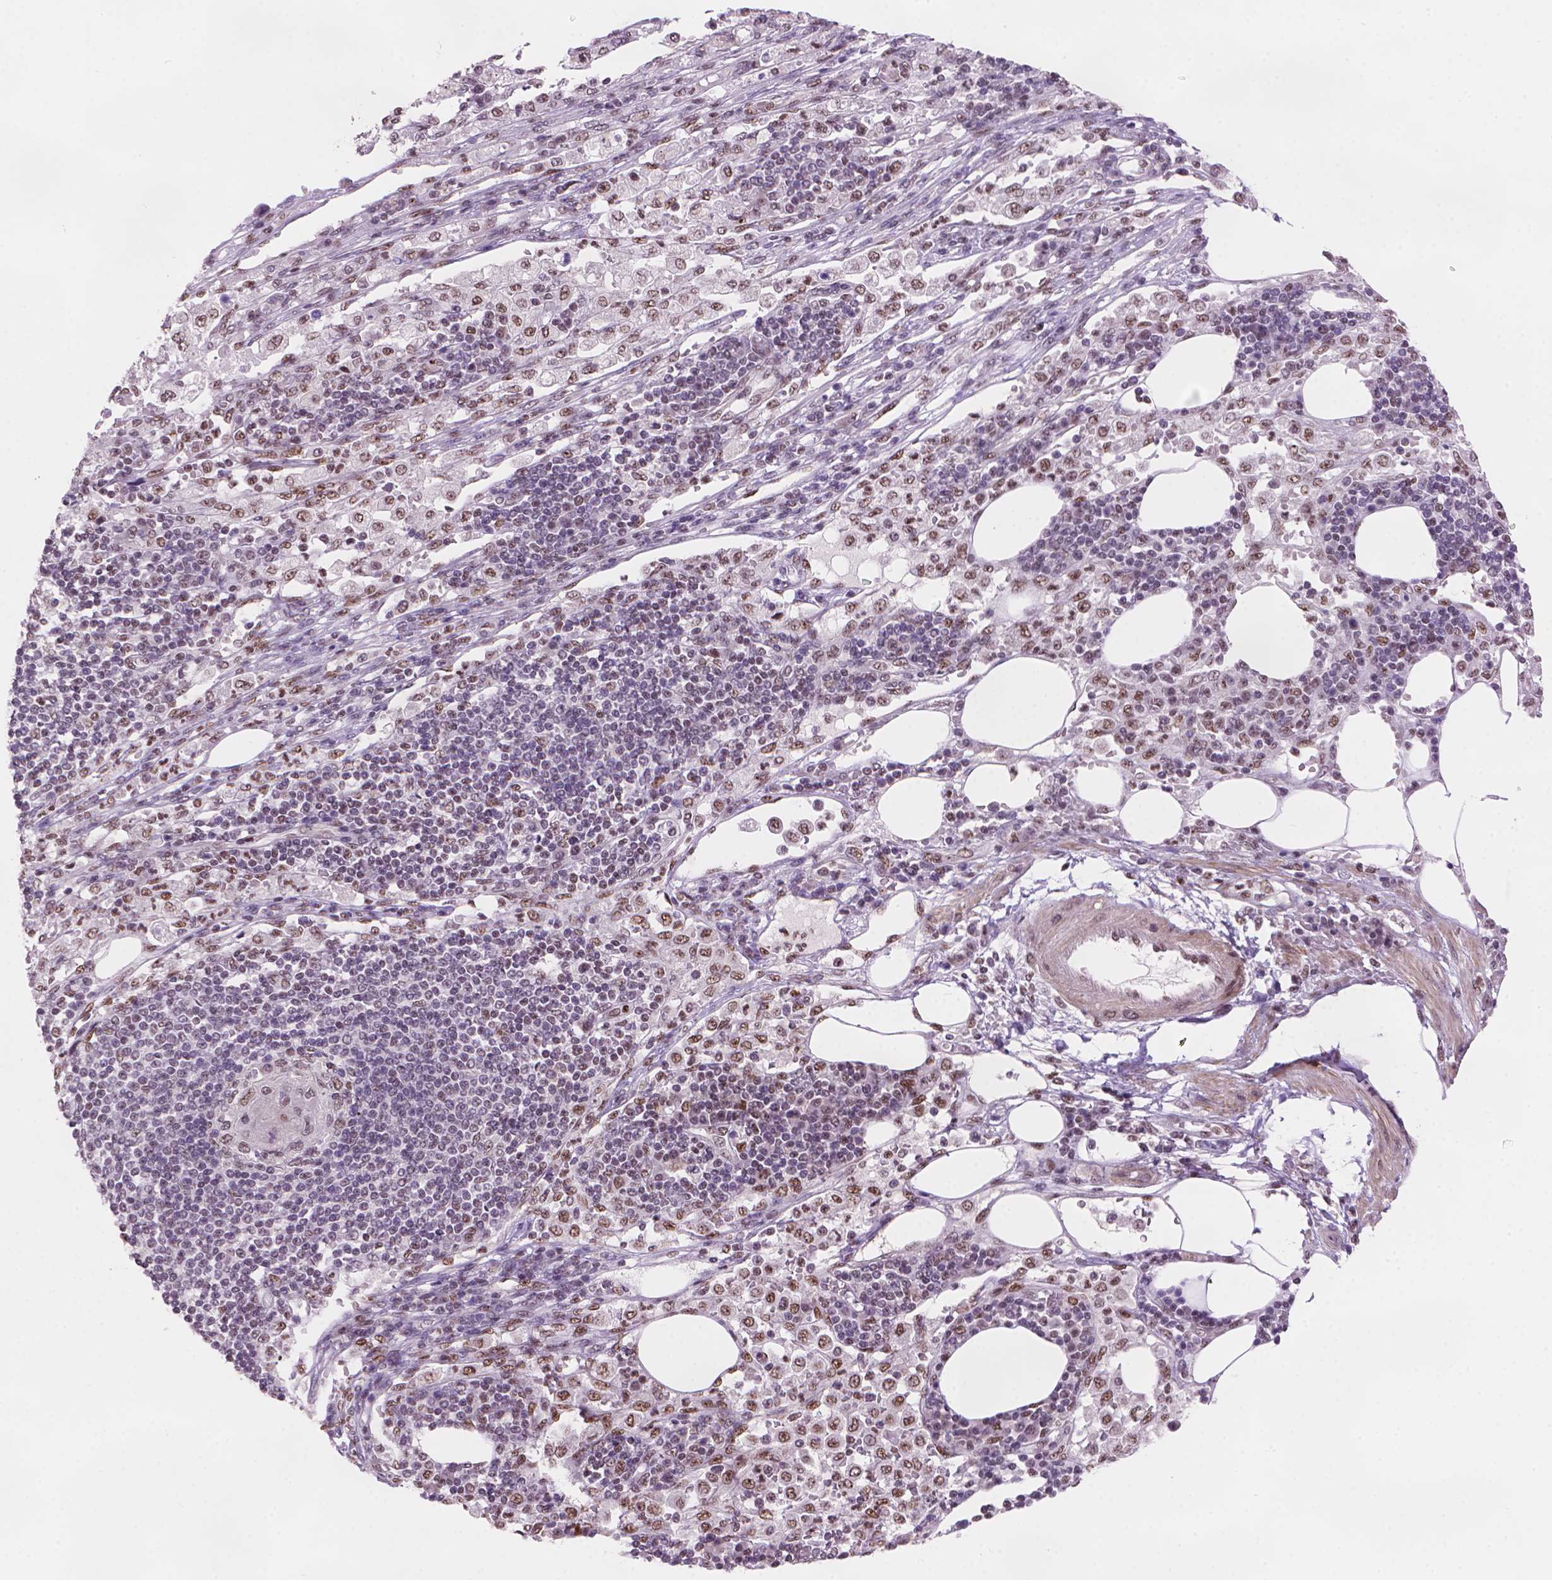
{"staining": {"intensity": "moderate", "quantity": ">75%", "location": "nuclear"}, "tissue": "pancreatic cancer", "cell_type": "Tumor cells", "image_type": "cancer", "snomed": [{"axis": "morphology", "description": "Adenocarcinoma, NOS"}, {"axis": "topography", "description": "Pancreas"}], "caption": "Tumor cells display medium levels of moderate nuclear expression in approximately >75% of cells in pancreatic cancer (adenocarcinoma). (Brightfield microscopy of DAB IHC at high magnification).", "gene": "UBN1", "patient": {"sex": "female", "age": 61}}